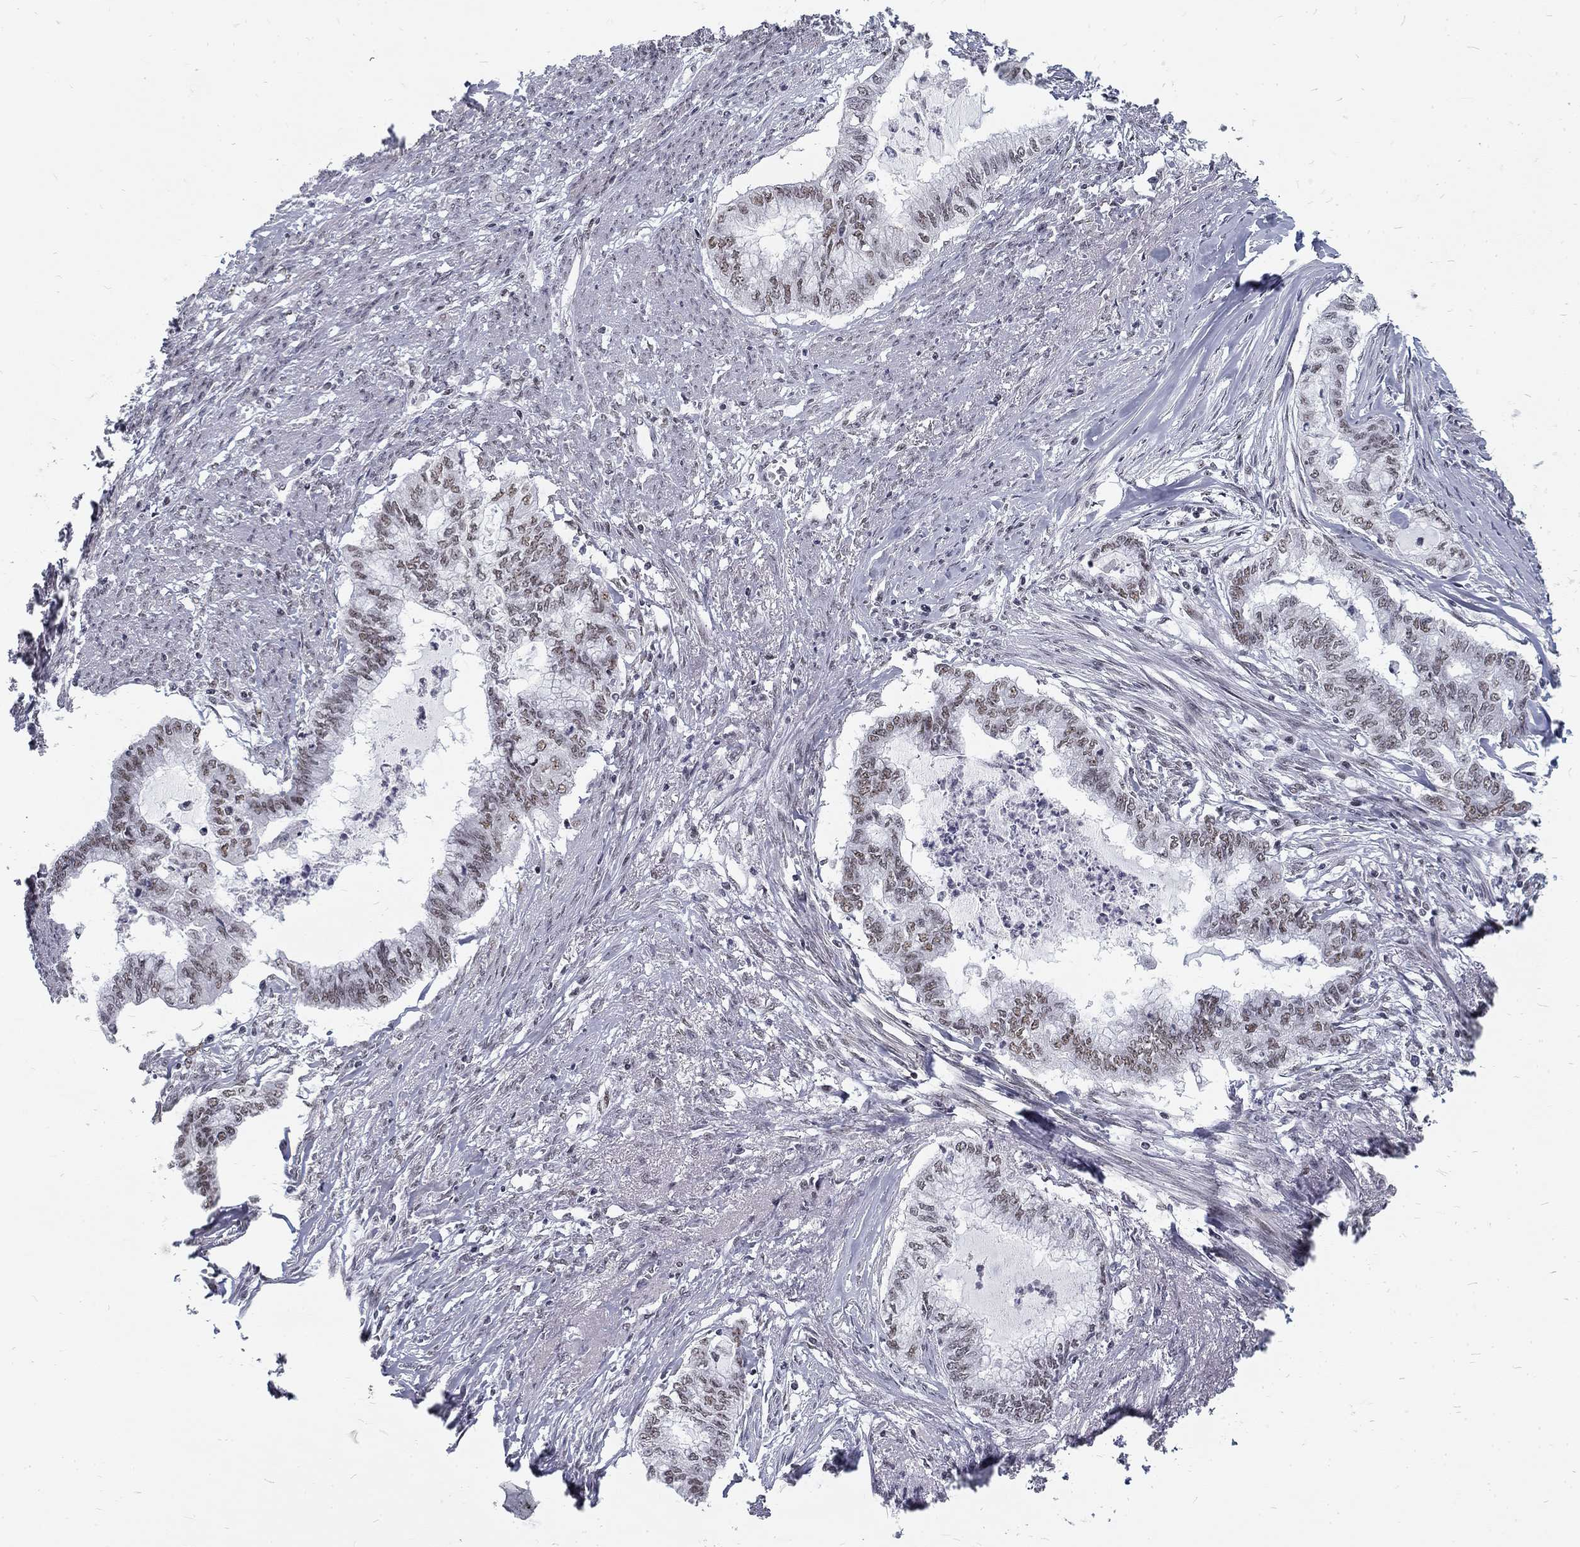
{"staining": {"intensity": "weak", "quantity": "25%-75%", "location": "nuclear"}, "tissue": "endometrial cancer", "cell_type": "Tumor cells", "image_type": "cancer", "snomed": [{"axis": "morphology", "description": "Adenocarcinoma, NOS"}, {"axis": "topography", "description": "Endometrium"}], "caption": "Protein staining of endometrial cancer tissue shows weak nuclear staining in approximately 25%-75% of tumor cells.", "gene": "SNORC", "patient": {"sex": "female", "age": 79}}